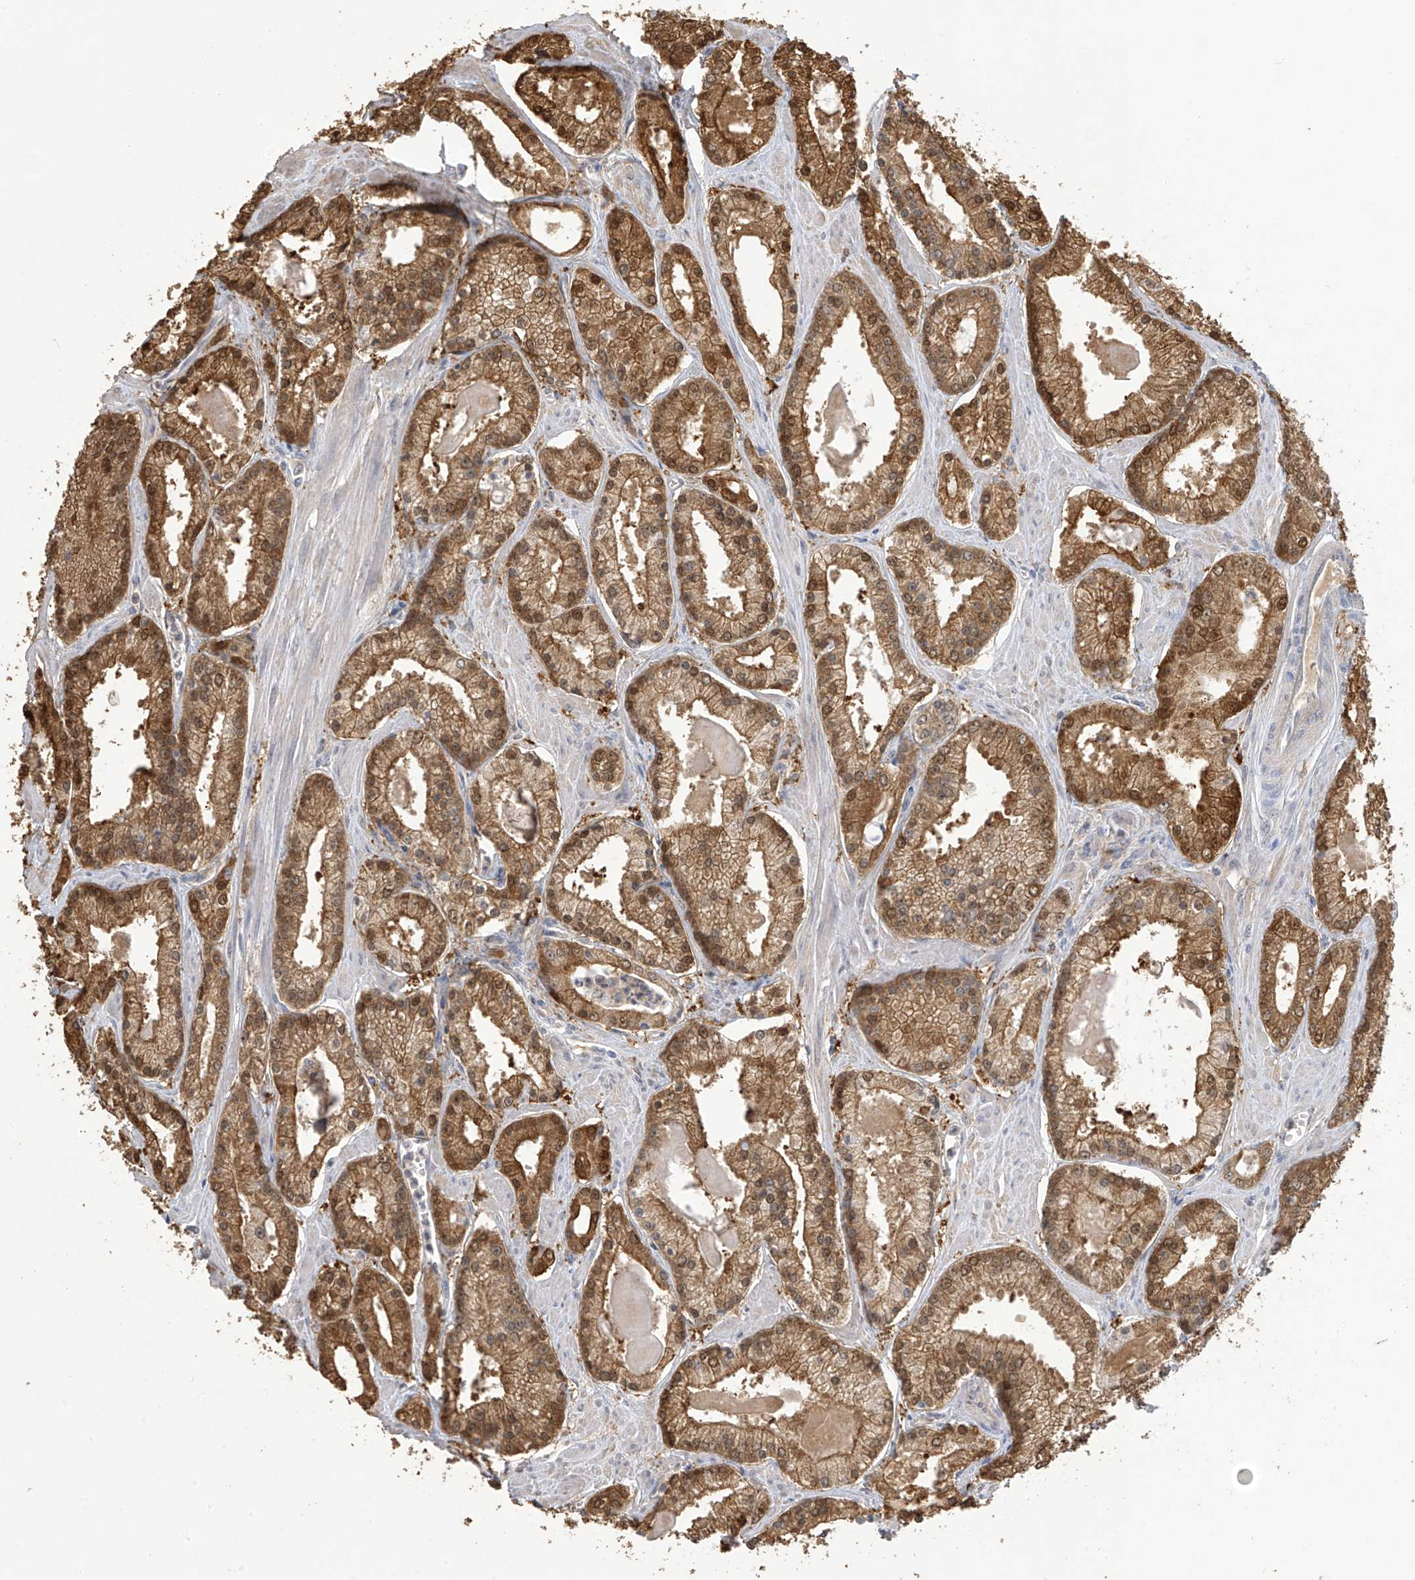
{"staining": {"intensity": "strong", "quantity": ">75%", "location": "cytoplasmic/membranous,nuclear"}, "tissue": "prostate cancer", "cell_type": "Tumor cells", "image_type": "cancer", "snomed": [{"axis": "morphology", "description": "Adenocarcinoma, Low grade"}, {"axis": "topography", "description": "Prostate"}], "caption": "Tumor cells reveal high levels of strong cytoplasmic/membranous and nuclear positivity in approximately >75% of cells in human prostate low-grade adenocarcinoma.", "gene": "IDH1", "patient": {"sex": "male", "age": 54}}